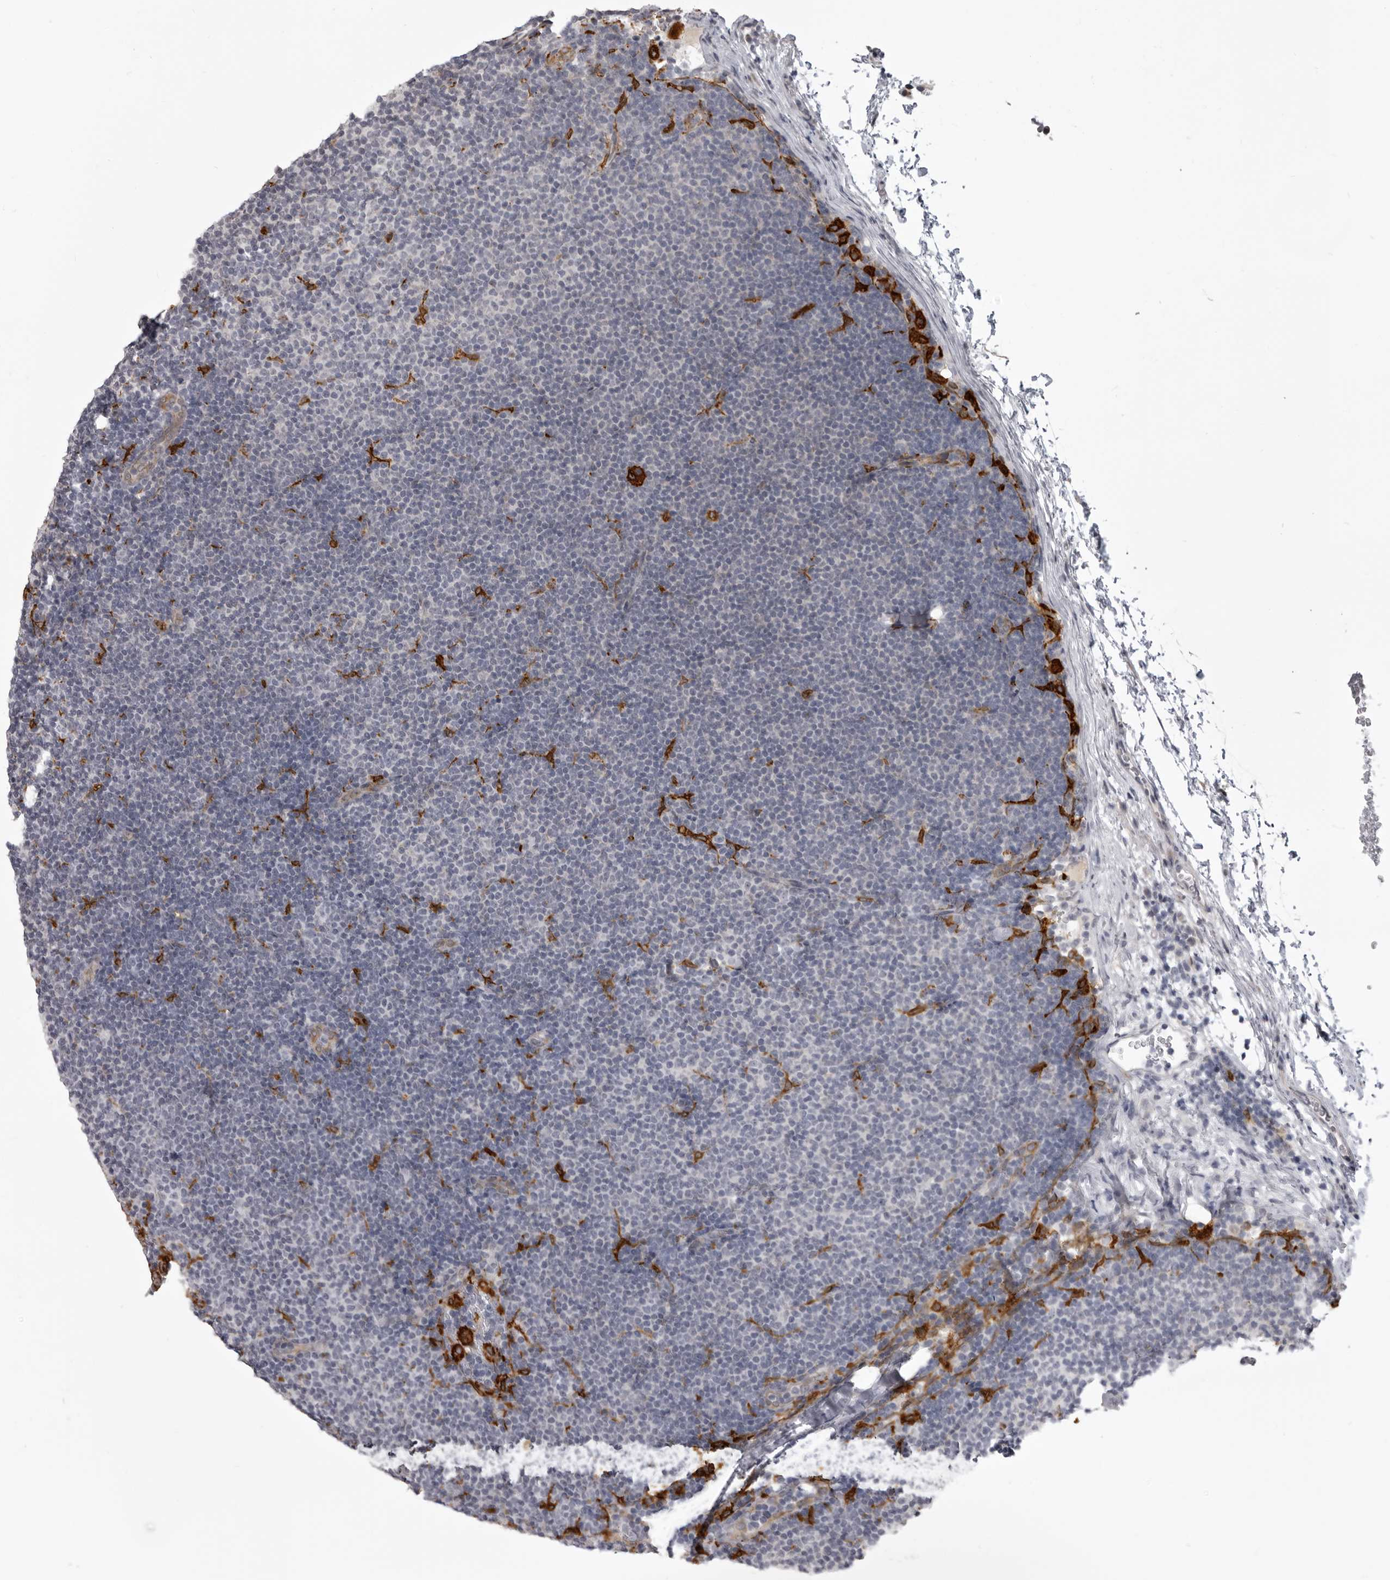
{"staining": {"intensity": "negative", "quantity": "none", "location": "none"}, "tissue": "lymphoma", "cell_type": "Tumor cells", "image_type": "cancer", "snomed": [{"axis": "morphology", "description": "Malignant lymphoma, non-Hodgkin's type, Low grade"}, {"axis": "topography", "description": "Lymph node"}], "caption": "This micrograph is of lymphoma stained with IHC to label a protein in brown with the nuclei are counter-stained blue. There is no staining in tumor cells. Brightfield microscopy of immunohistochemistry stained with DAB (brown) and hematoxylin (blue), captured at high magnification.", "gene": "NCEH1", "patient": {"sex": "female", "age": 53}}